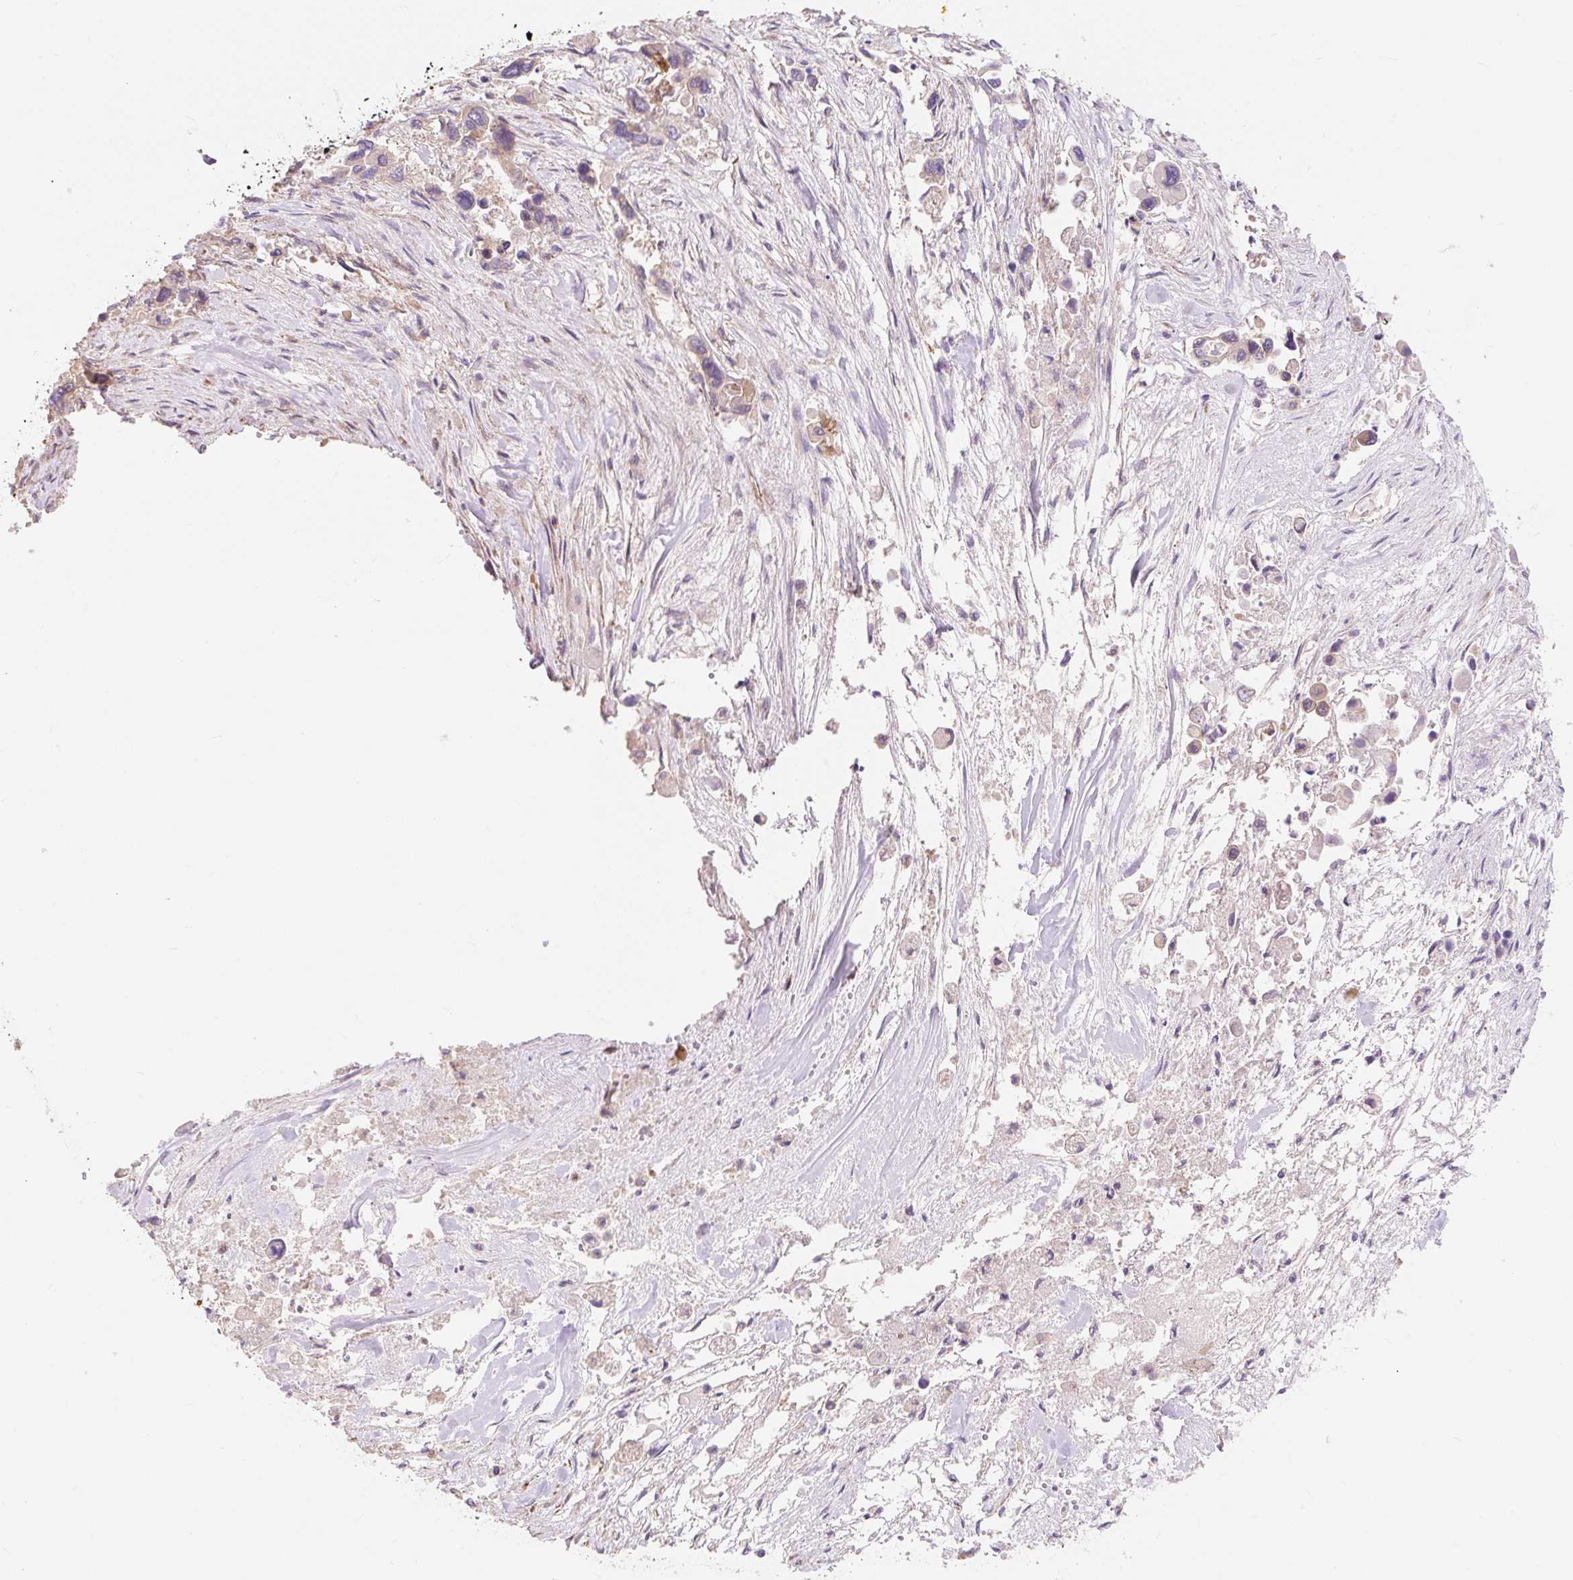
{"staining": {"intensity": "weak", "quantity": "<25%", "location": "cytoplasmic/membranous"}, "tissue": "pancreatic cancer", "cell_type": "Tumor cells", "image_type": "cancer", "snomed": [{"axis": "morphology", "description": "Adenocarcinoma, NOS"}, {"axis": "topography", "description": "Pancreas"}], "caption": "The image reveals no staining of tumor cells in pancreatic adenocarcinoma. (DAB (3,3'-diaminobenzidine) immunohistochemistry, high magnification).", "gene": "EMC10", "patient": {"sex": "male", "age": 92}}